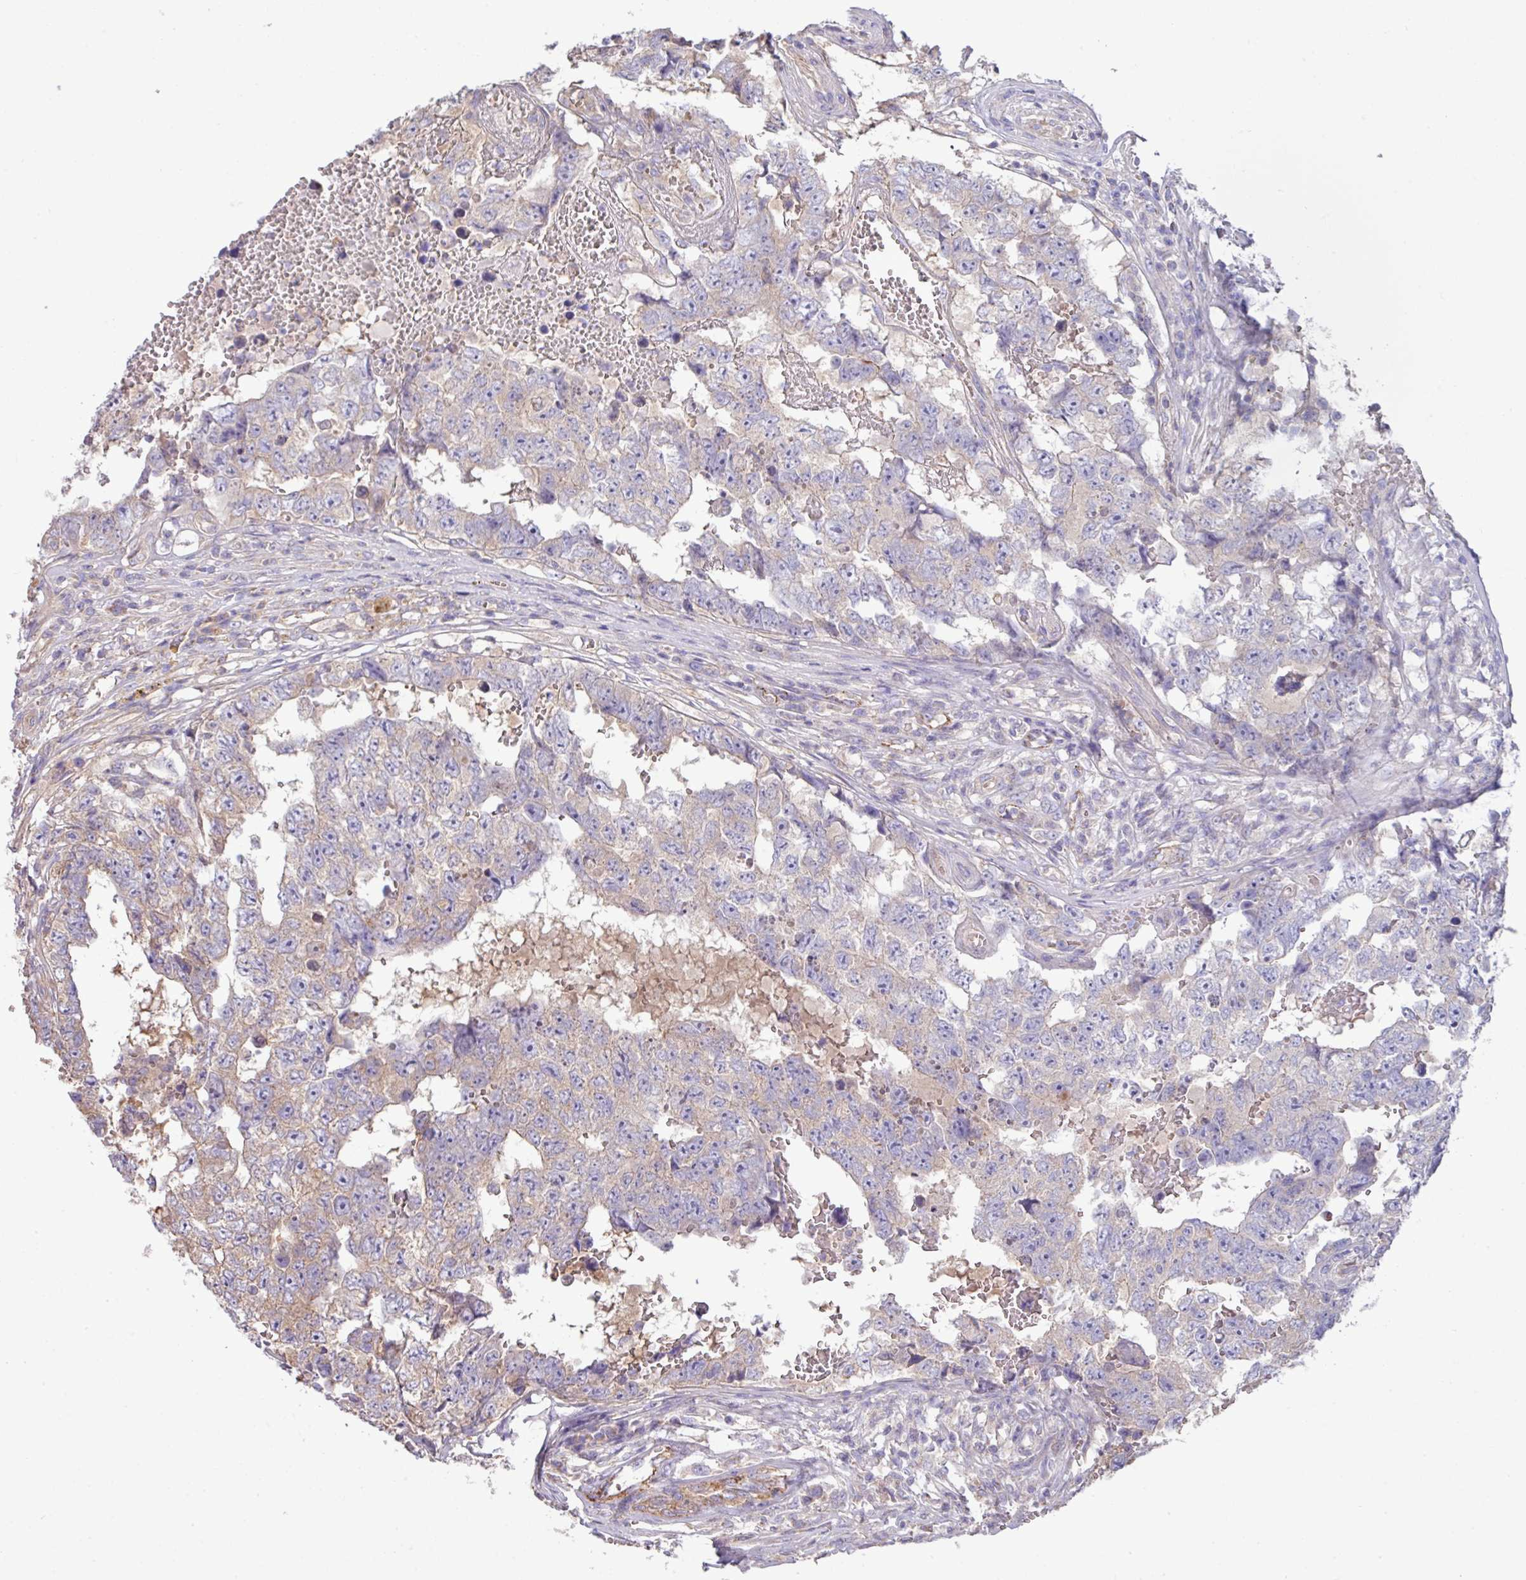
{"staining": {"intensity": "weak", "quantity": "25%-75%", "location": "cytoplasmic/membranous"}, "tissue": "testis cancer", "cell_type": "Tumor cells", "image_type": "cancer", "snomed": [{"axis": "morphology", "description": "Carcinoma, Embryonal, NOS"}, {"axis": "topography", "description": "Testis"}], "caption": "Testis embryonal carcinoma tissue displays weak cytoplasmic/membranous positivity in about 25%-75% of tumor cells", "gene": "PPM1J", "patient": {"sex": "male", "age": 25}}